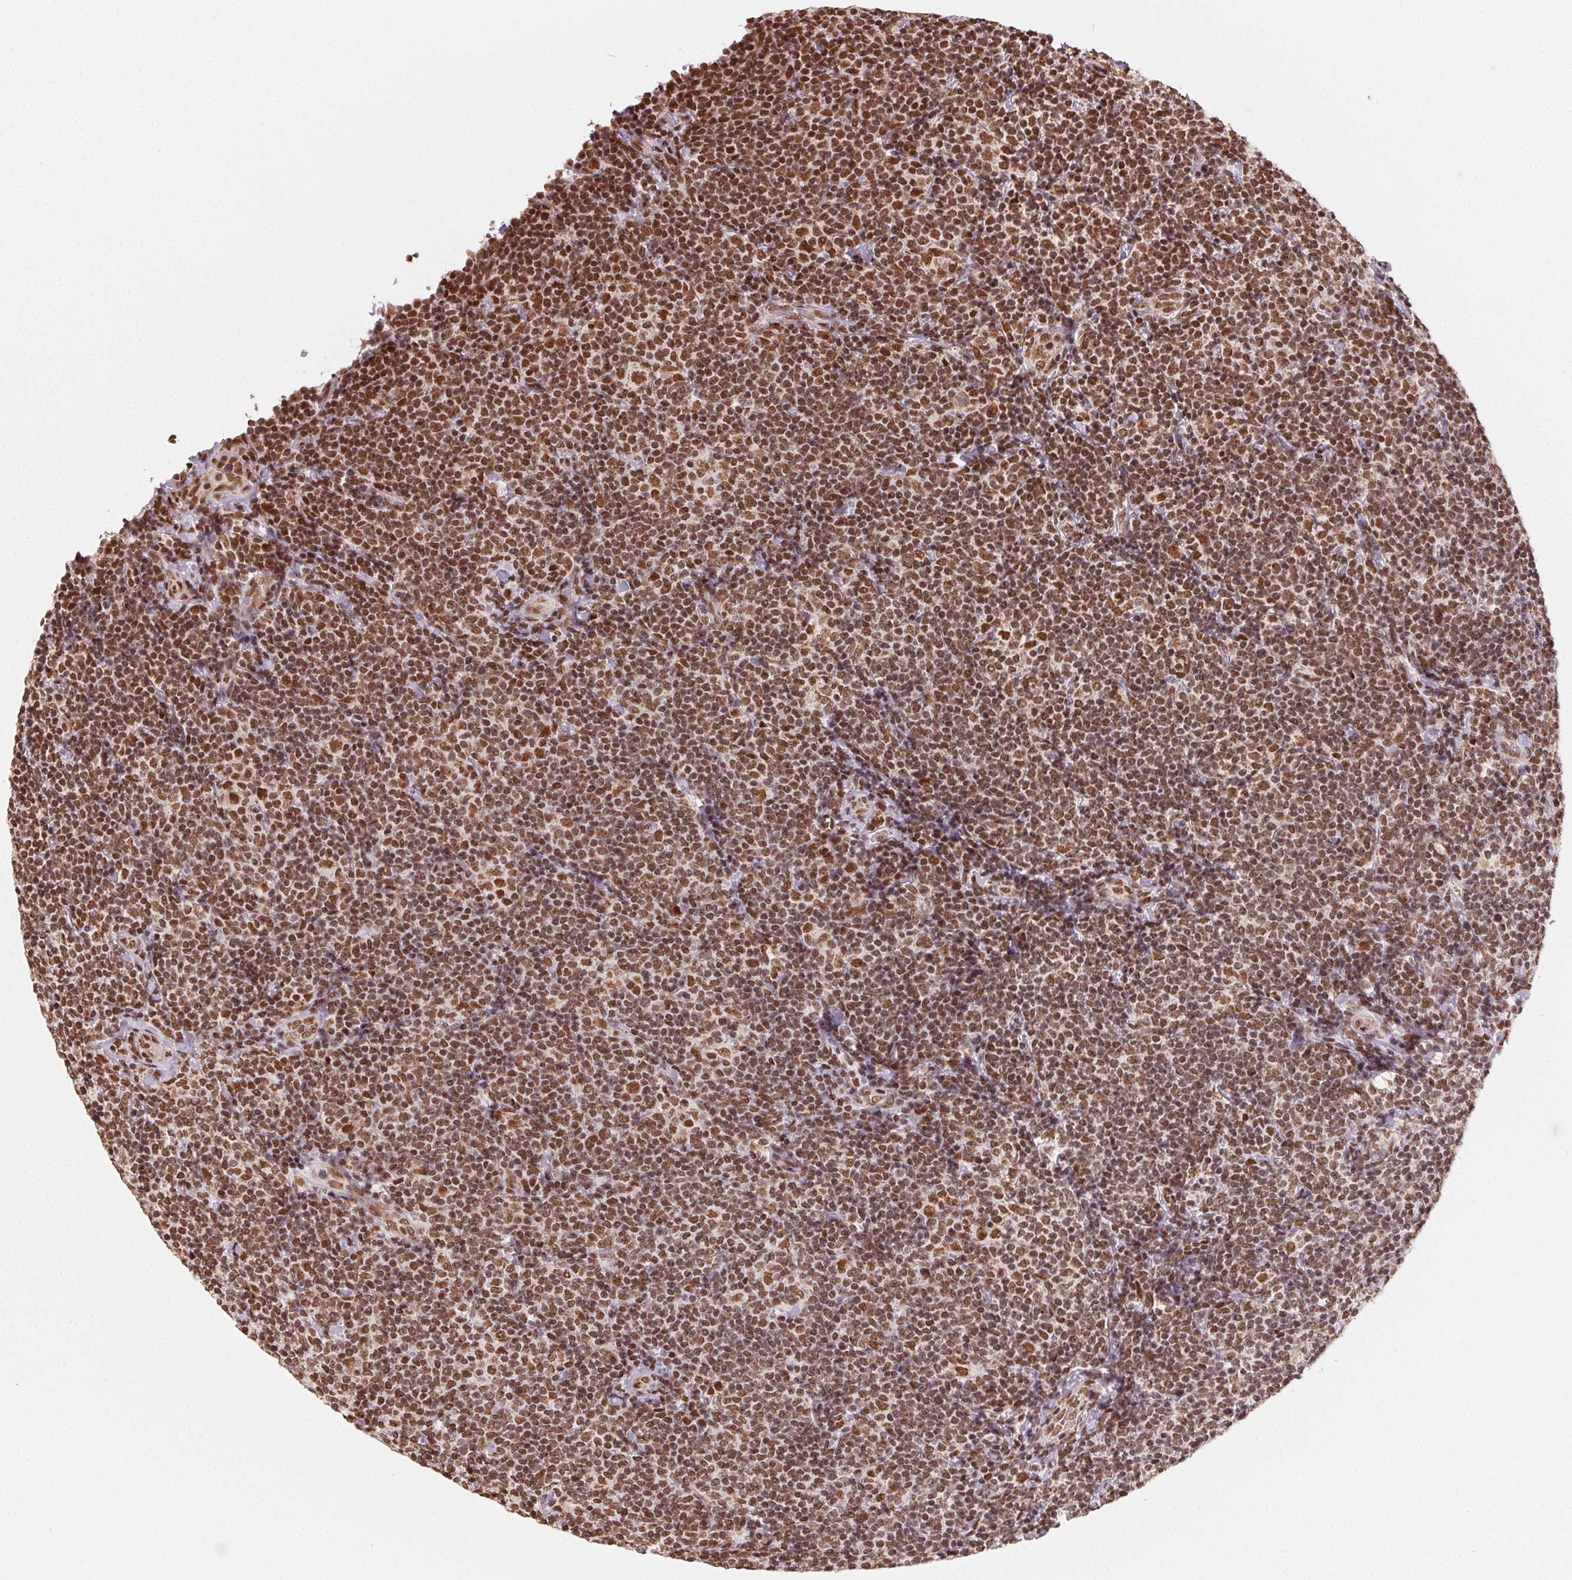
{"staining": {"intensity": "moderate", "quantity": ">75%", "location": "nuclear"}, "tissue": "lymphoma", "cell_type": "Tumor cells", "image_type": "cancer", "snomed": [{"axis": "morphology", "description": "Malignant lymphoma, non-Hodgkin's type, Low grade"}, {"axis": "topography", "description": "Lymph node"}], "caption": "Low-grade malignant lymphoma, non-Hodgkin's type was stained to show a protein in brown. There is medium levels of moderate nuclear expression in approximately >75% of tumor cells.", "gene": "TOPORS", "patient": {"sex": "female", "age": 56}}